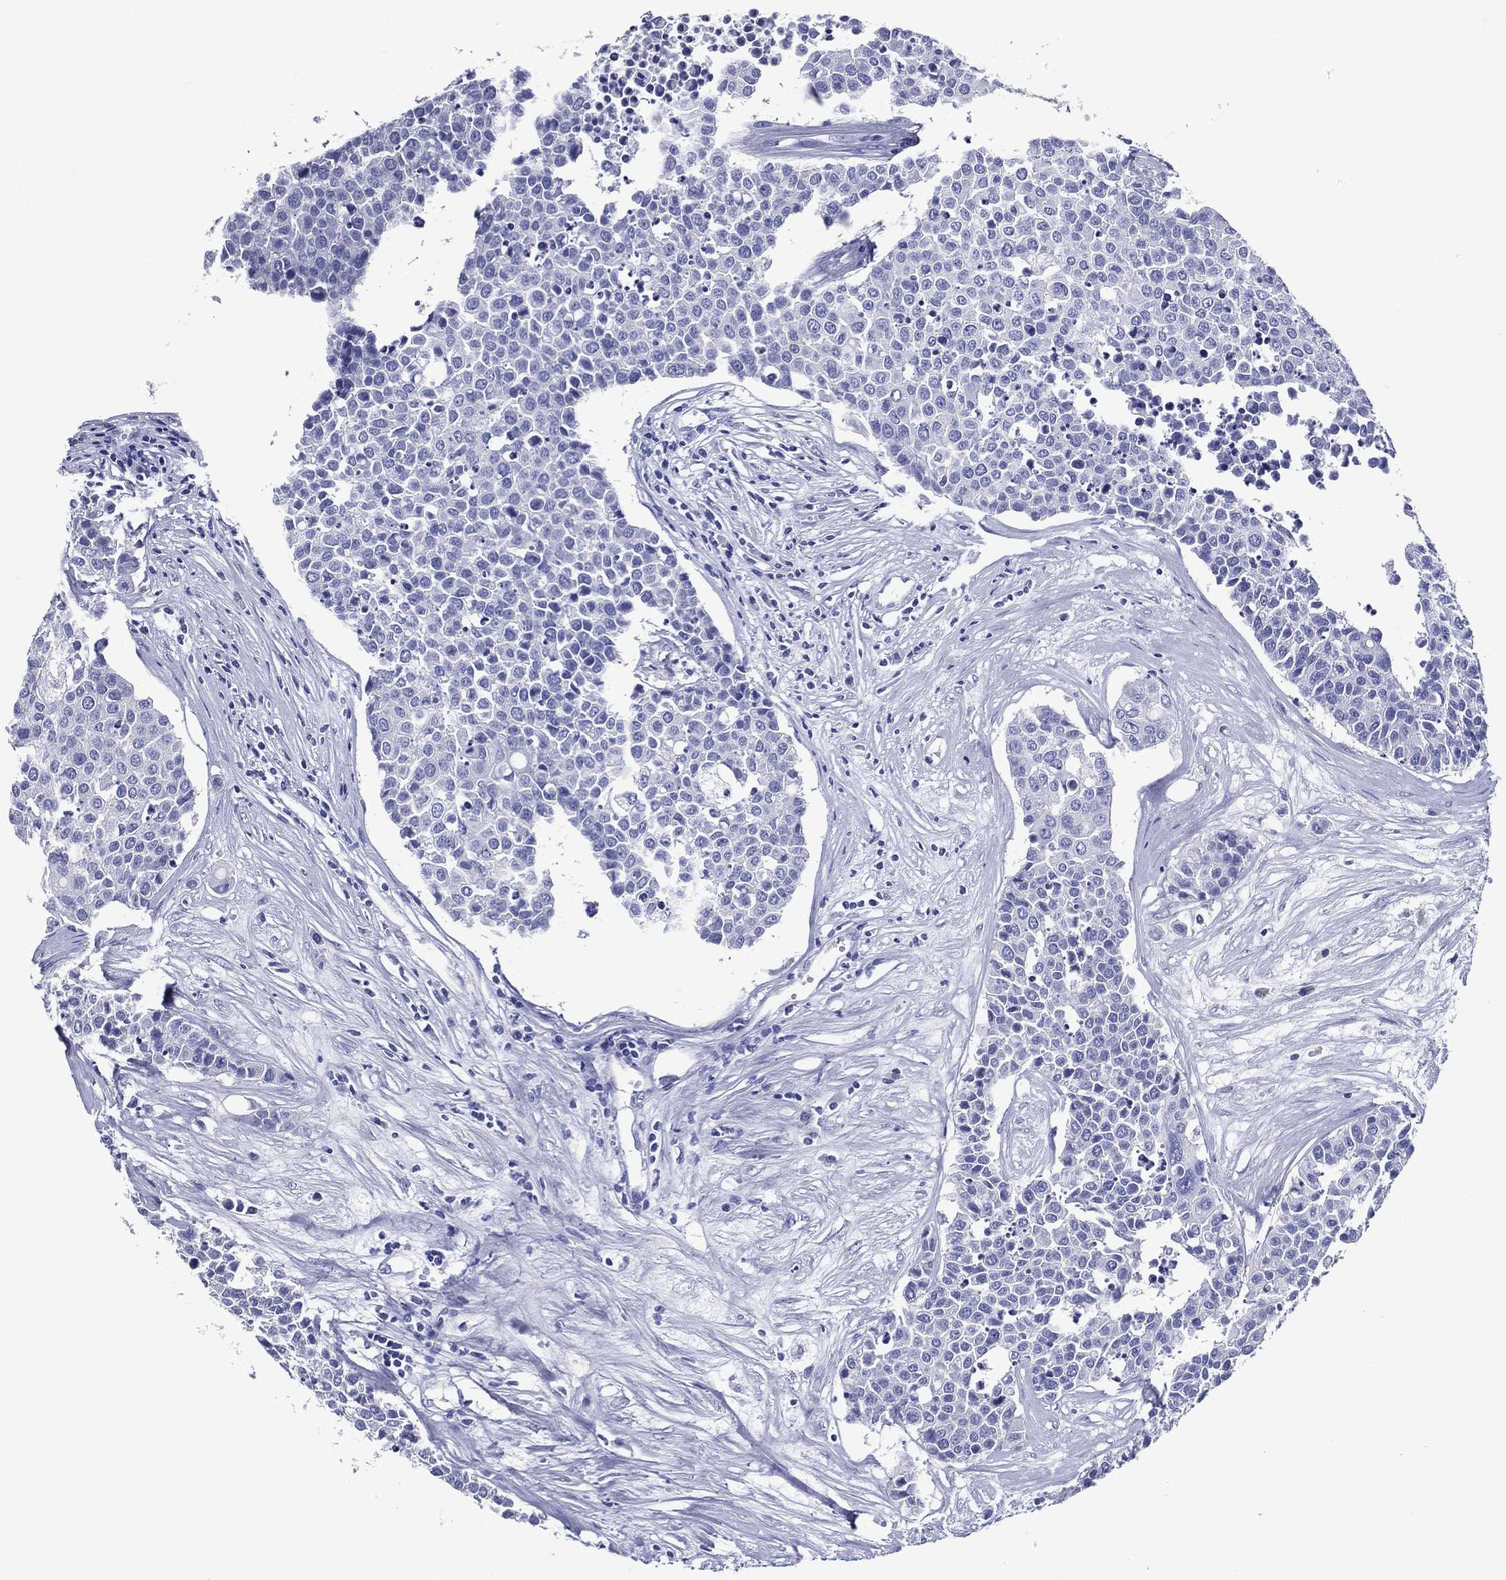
{"staining": {"intensity": "negative", "quantity": "none", "location": "none"}, "tissue": "carcinoid", "cell_type": "Tumor cells", "image_type": "cancer", "snomed": [{"axis": "morphology", "description": "Carcinoid, malignant, NOS"}, {"axis": "topography", "description": "Colon"}], "caption": "IHC histopathology image of neoplastic tissue: carcinoid stained with DAB (3,3'-diaminobenzidine) displays no significant protein staining in tumor cells.", "gene": "ACE2", "patient": {"sex": "male", "age": 81}}